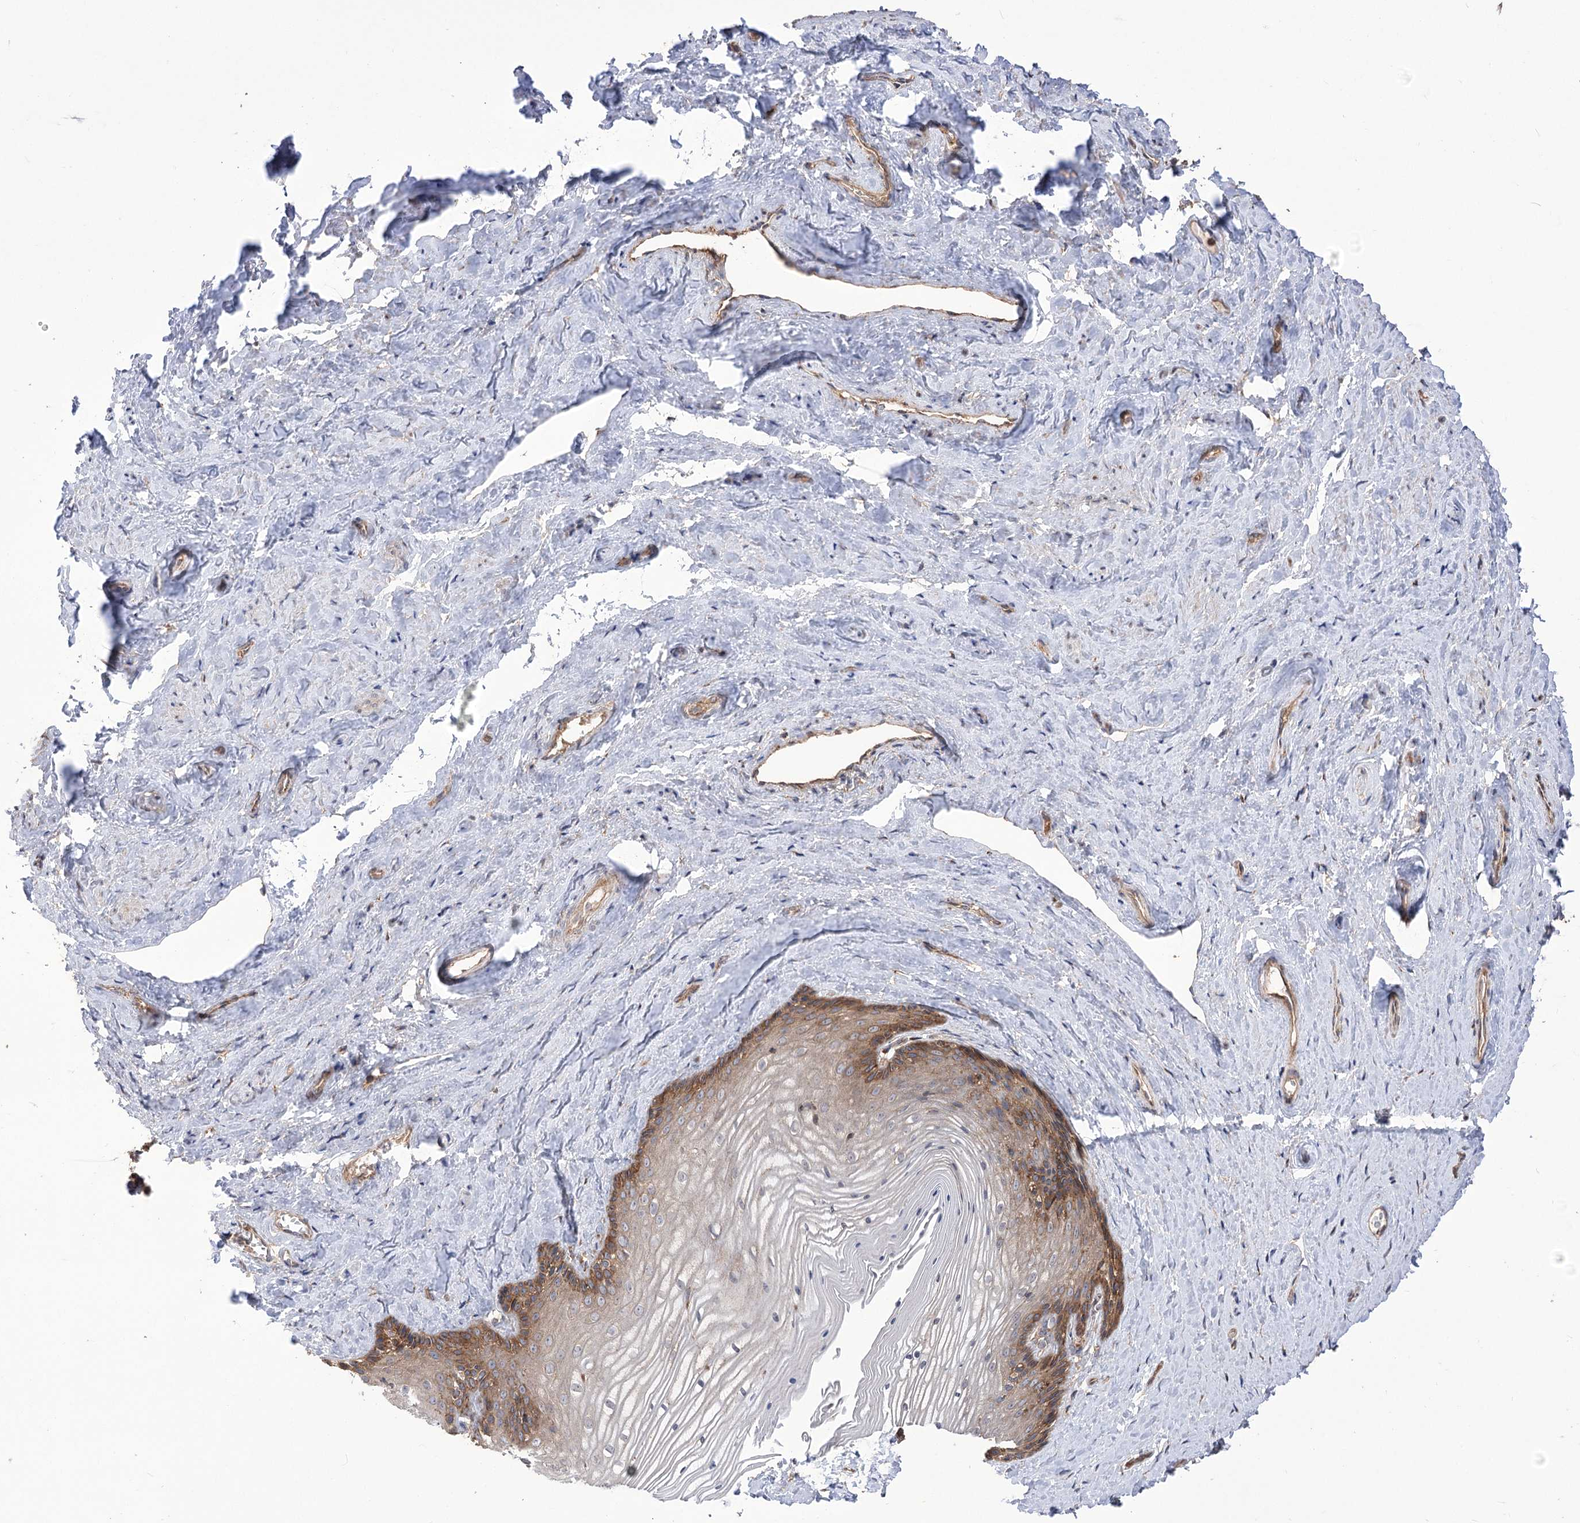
{"staining": {"intensity": "strong", "quantity": "25%-75%", "location": "cytoplasmic/membranous"}, "tissue": "vagina", "cell_type": "Squamous epithelial cells", "image_type": "normal", "snomed": [{"axis": "morphology", "description": "Normal tissue, NOS"}, {"axis": "topography", "description": "Vagina"}, {"axis": "topography", "description": "Cervix"}], "caption": "Immunohistochemistry (IHC) image of normal vagina: vagina stained using immunohistochemistry demonstrates high levels of strong protein expression localized specifically in the cytoplasmic/membranous of squamous epithelial cells, appearing as a cytoplasmic/membranous brown color.", "gene": "XYLB", "patient": {"sex": "female", "age": 40}}